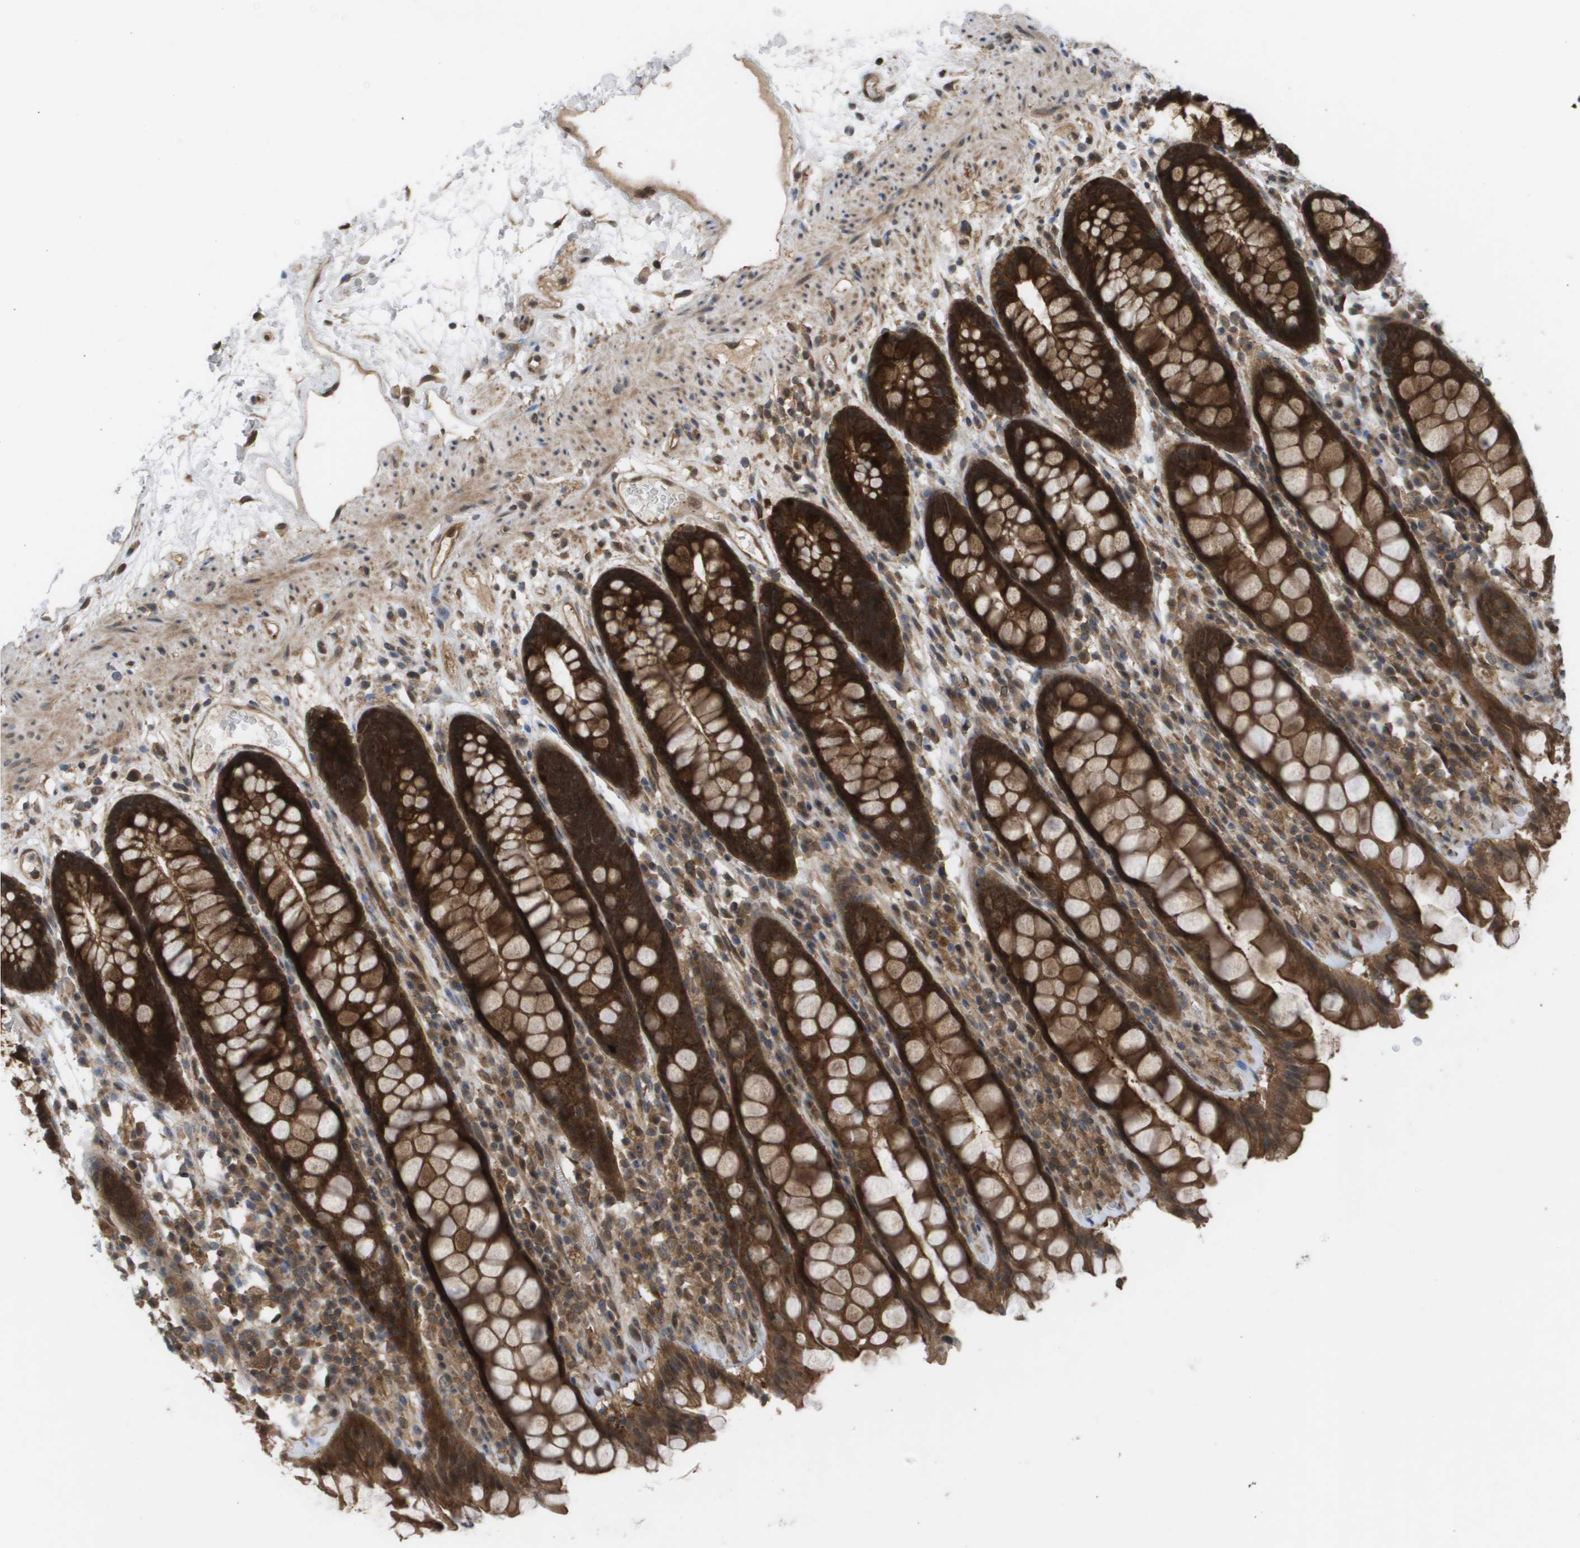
{"staining": {"intensity": "strong", "quantity": ">75%", "location": "cytoplasmic/membranous,nuclear"}, "tissue": "rectum", "cell_type": "Glandular cells", "image_type": "normal", "snomed": [{"axis": "morphology", "description": "Normal tissue, NOS"}, {"axis": "topography", "description": "Rectum"}], "caption": "Brown immunohistochemical staining in unremarkable rectum demonstrates strong cytoplasmic/membranous,nuclear staining in about >75% of glandular cells. (Brightfield microscopy of DAB IHC at high magnification).", "gene": "CTPS2", "patient": {"sex": "male", "age": 64}}